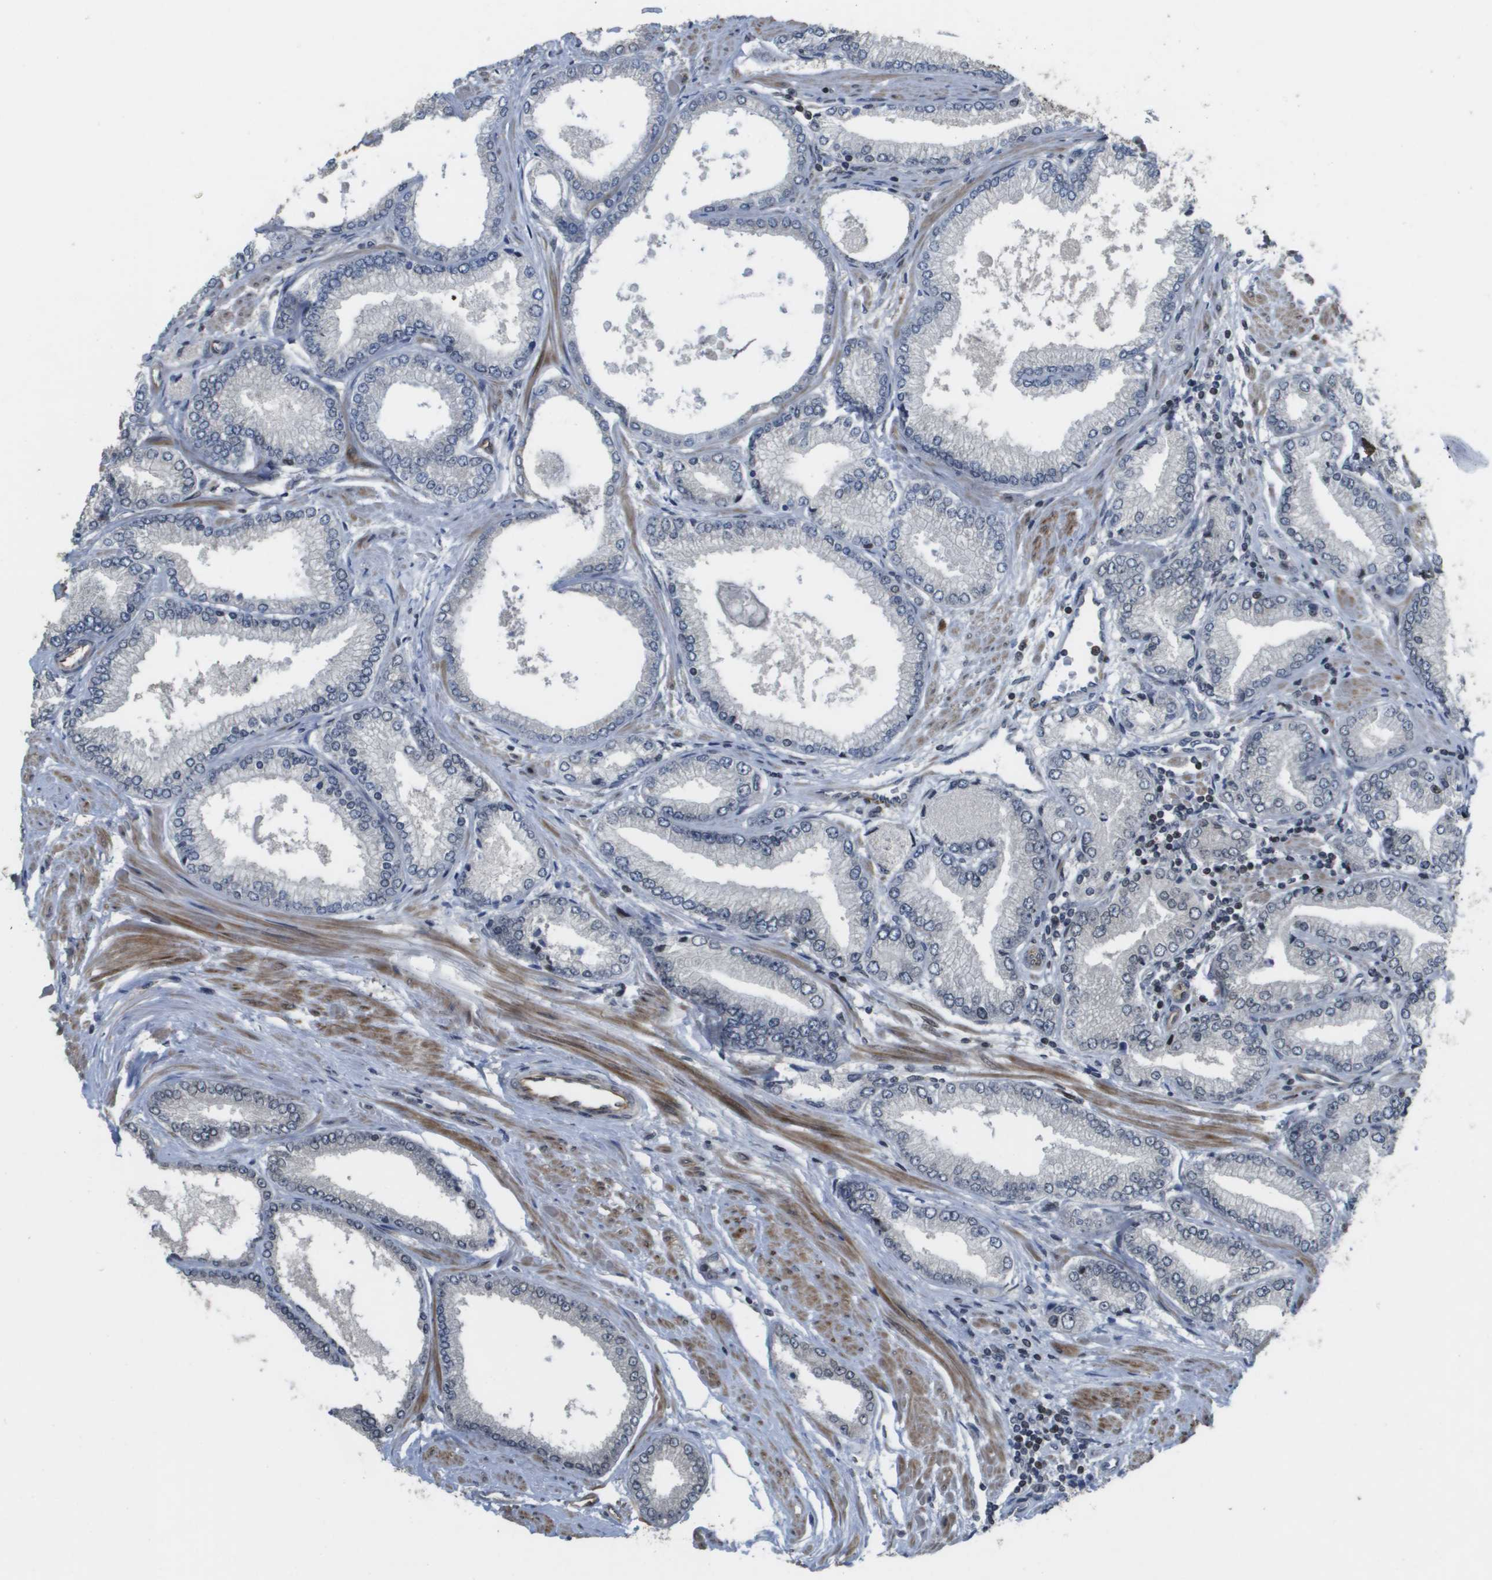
{"staining": {"intensity": "weak", "quantity": "<25%", "location": "nuclear"}, "tissue": "prostate cancer", "cell_type": "Tumor cells", "image_type": "cancer", "snomed": [{"axis": "morphology", "description": "Adenocarcinoma, High grade"}, {"axis": "topography", "description": "Prostate"}], "caption": "Immunohistochemistry (IHC) of prostate cancer reveals no positivity in tumor cells. (Stains: DAB (3,3'-diaminobenzidine) immunohistochemistry with hematoxylin counter stain, Microscopy: brightfield microscopy at high magnification).", "gene": "KAT5", "patient": {"sex": "male", "age": 61}}